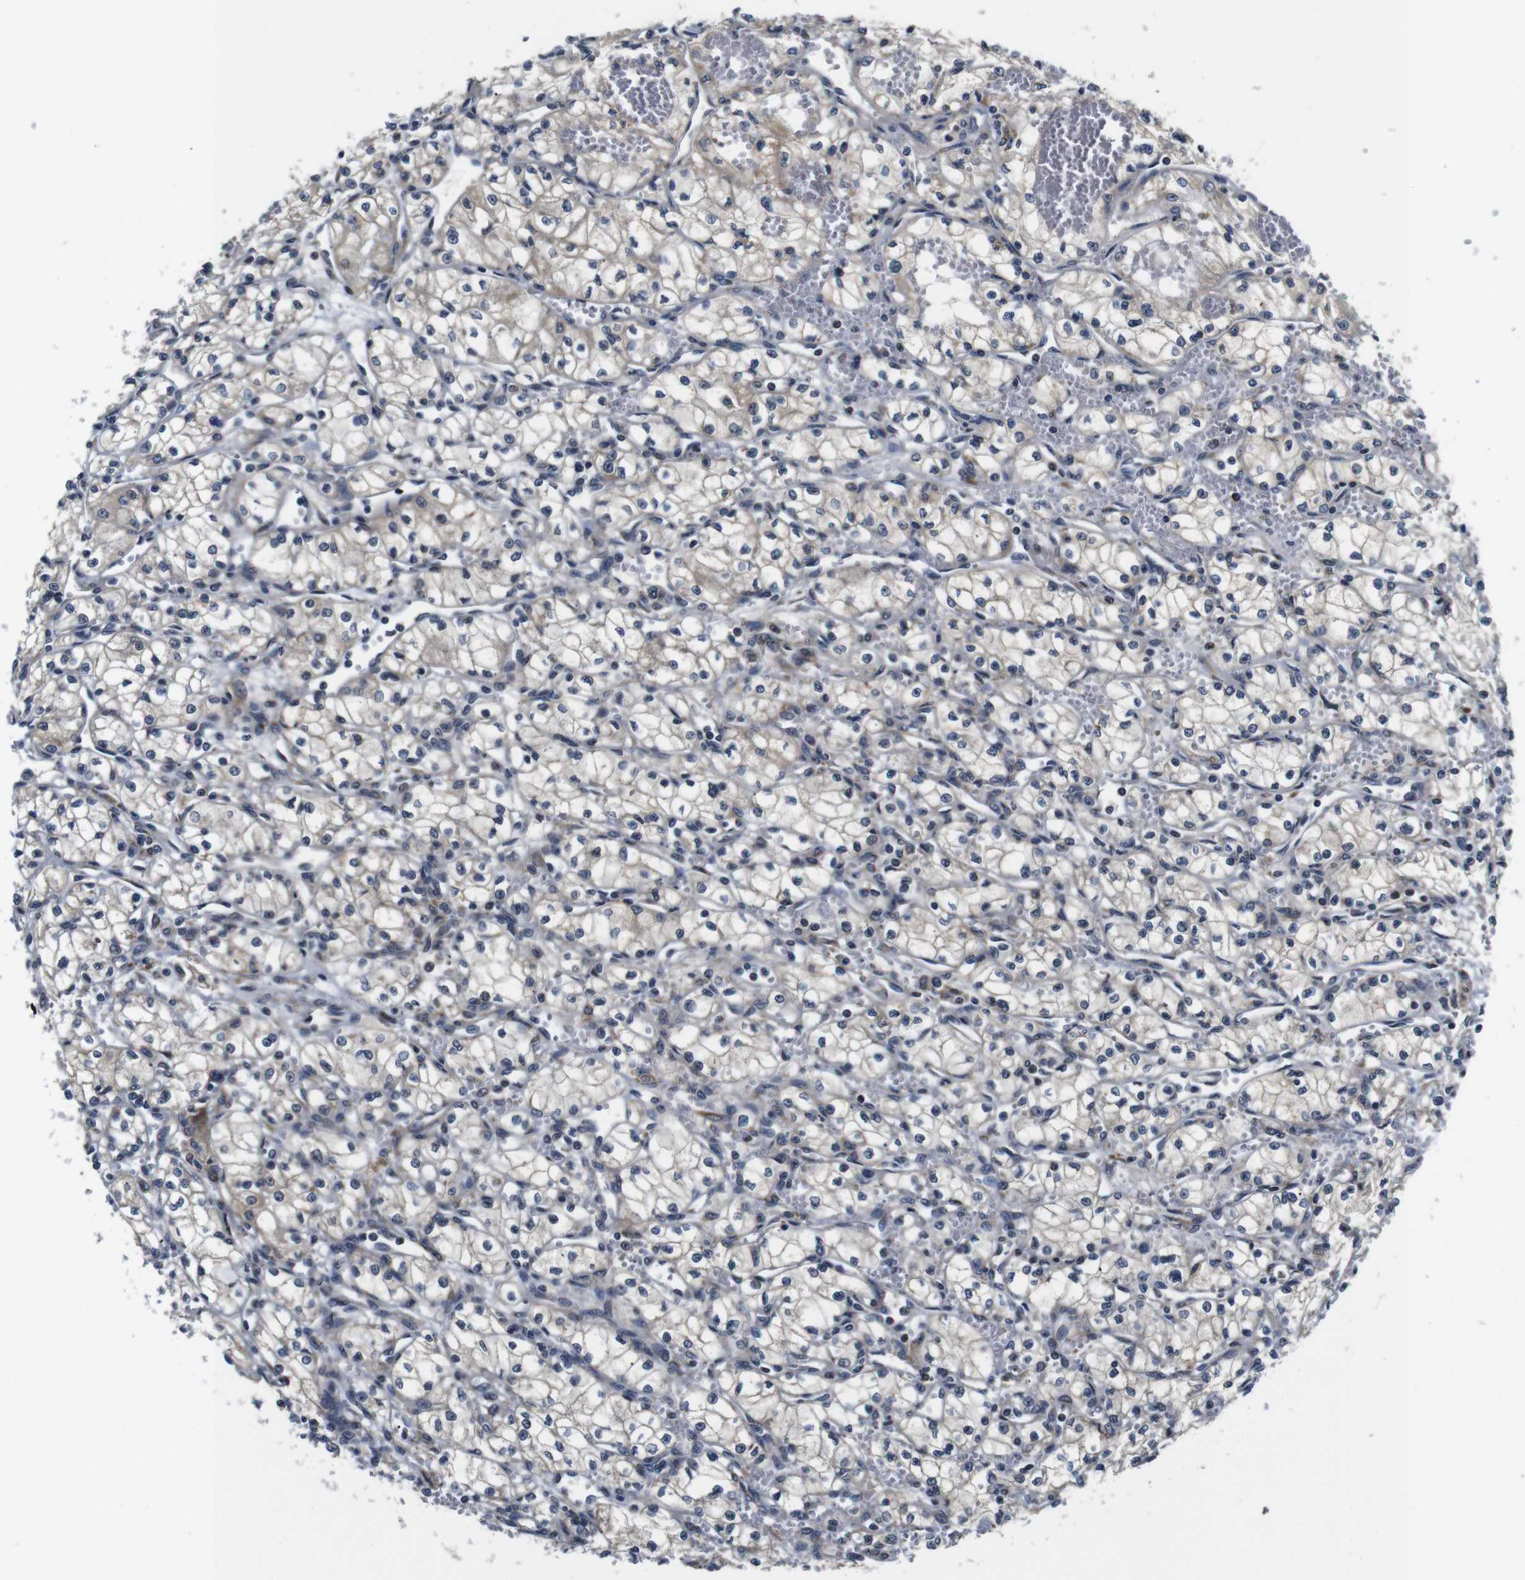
{"staining": {"intensity": "weak", "quantity": "25%-75%", "location": "cytoplasmic/membranous"}, "tissue": "renal cancer", "cell_type": "Tumor cells", "image_type": "cancer", "snomed": [{"axis": "morphology", "description": "Normal tissue, NOS"}, {"axis": "morphology", "description": "Adenocarcinoma, NOS"}, {"axis": "topography", "description": "Kidney"}], "caption": "DAB (3,3'-diaminobenzidine) immunohistochemical staining of adenocarcinoma (renal) reveals weak cytoplasmic/membranous protein staining in about 25%-75% of tumor cells. The staining is performed using DAB (3,3'-diaminobenzidine) brown chromogen to label protein expression. The nuclei are counter-stained blue using hematoxylin.", "gene": "FKBP14", "patient": {"sex": "male", "age": 59}}